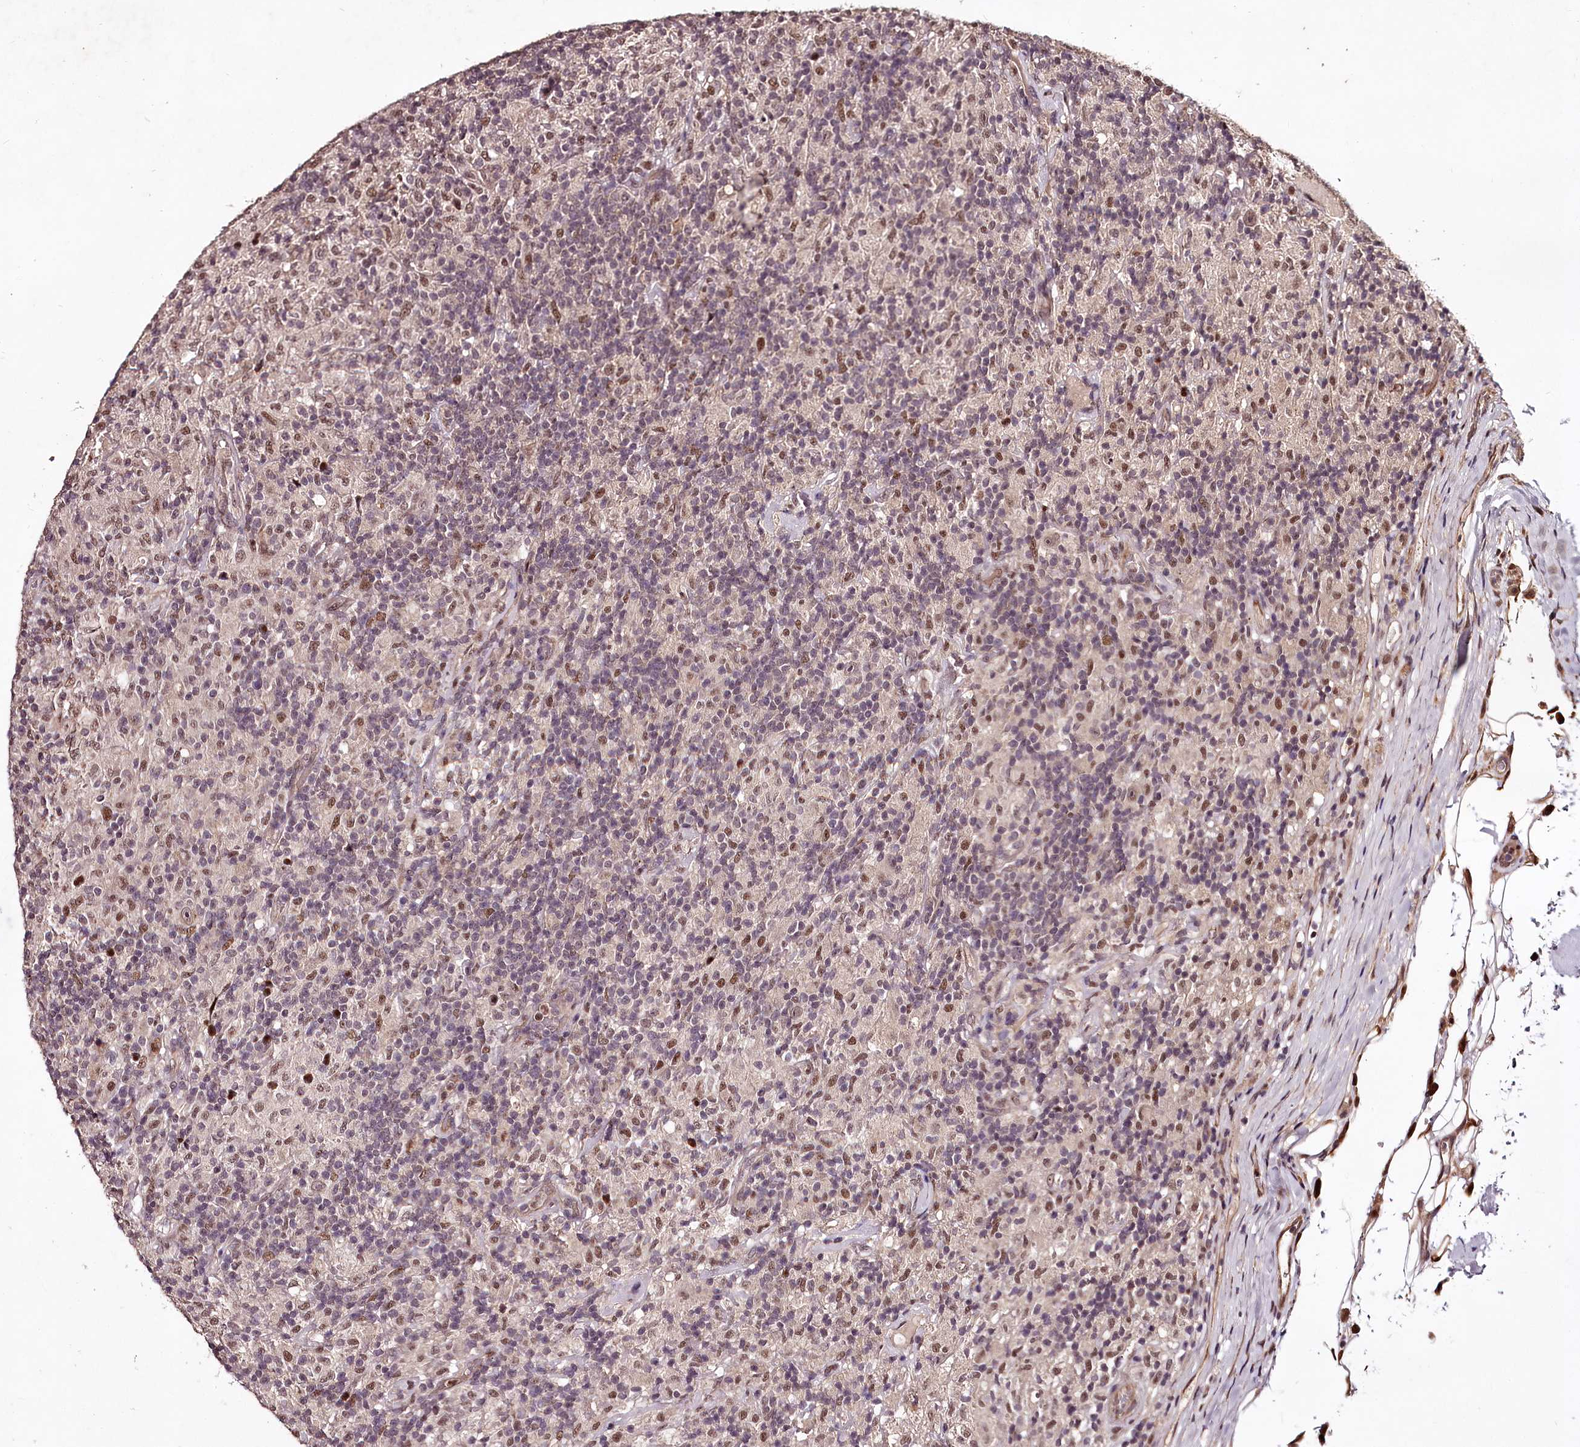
{"staining": {"intensity": "weak", "quantity": "25%-75%", "location": "nuclear"}, "tissue": "lymphoma", "cell_type": "Tumor cells", "image_type": "cancer", "snomed": [{"axis": "morphology", "description": "Hodgkin's disease, NOS"}, {"axis": "topography", "description": "Lymph node"}], "caption": "Protein staining of Hodgkin's disease tissue displays weak nuclear expression in approximately 25%-75% of tumor cells.", "gene": "MAML3", "patient": {"sex": "male", "age": 70}}